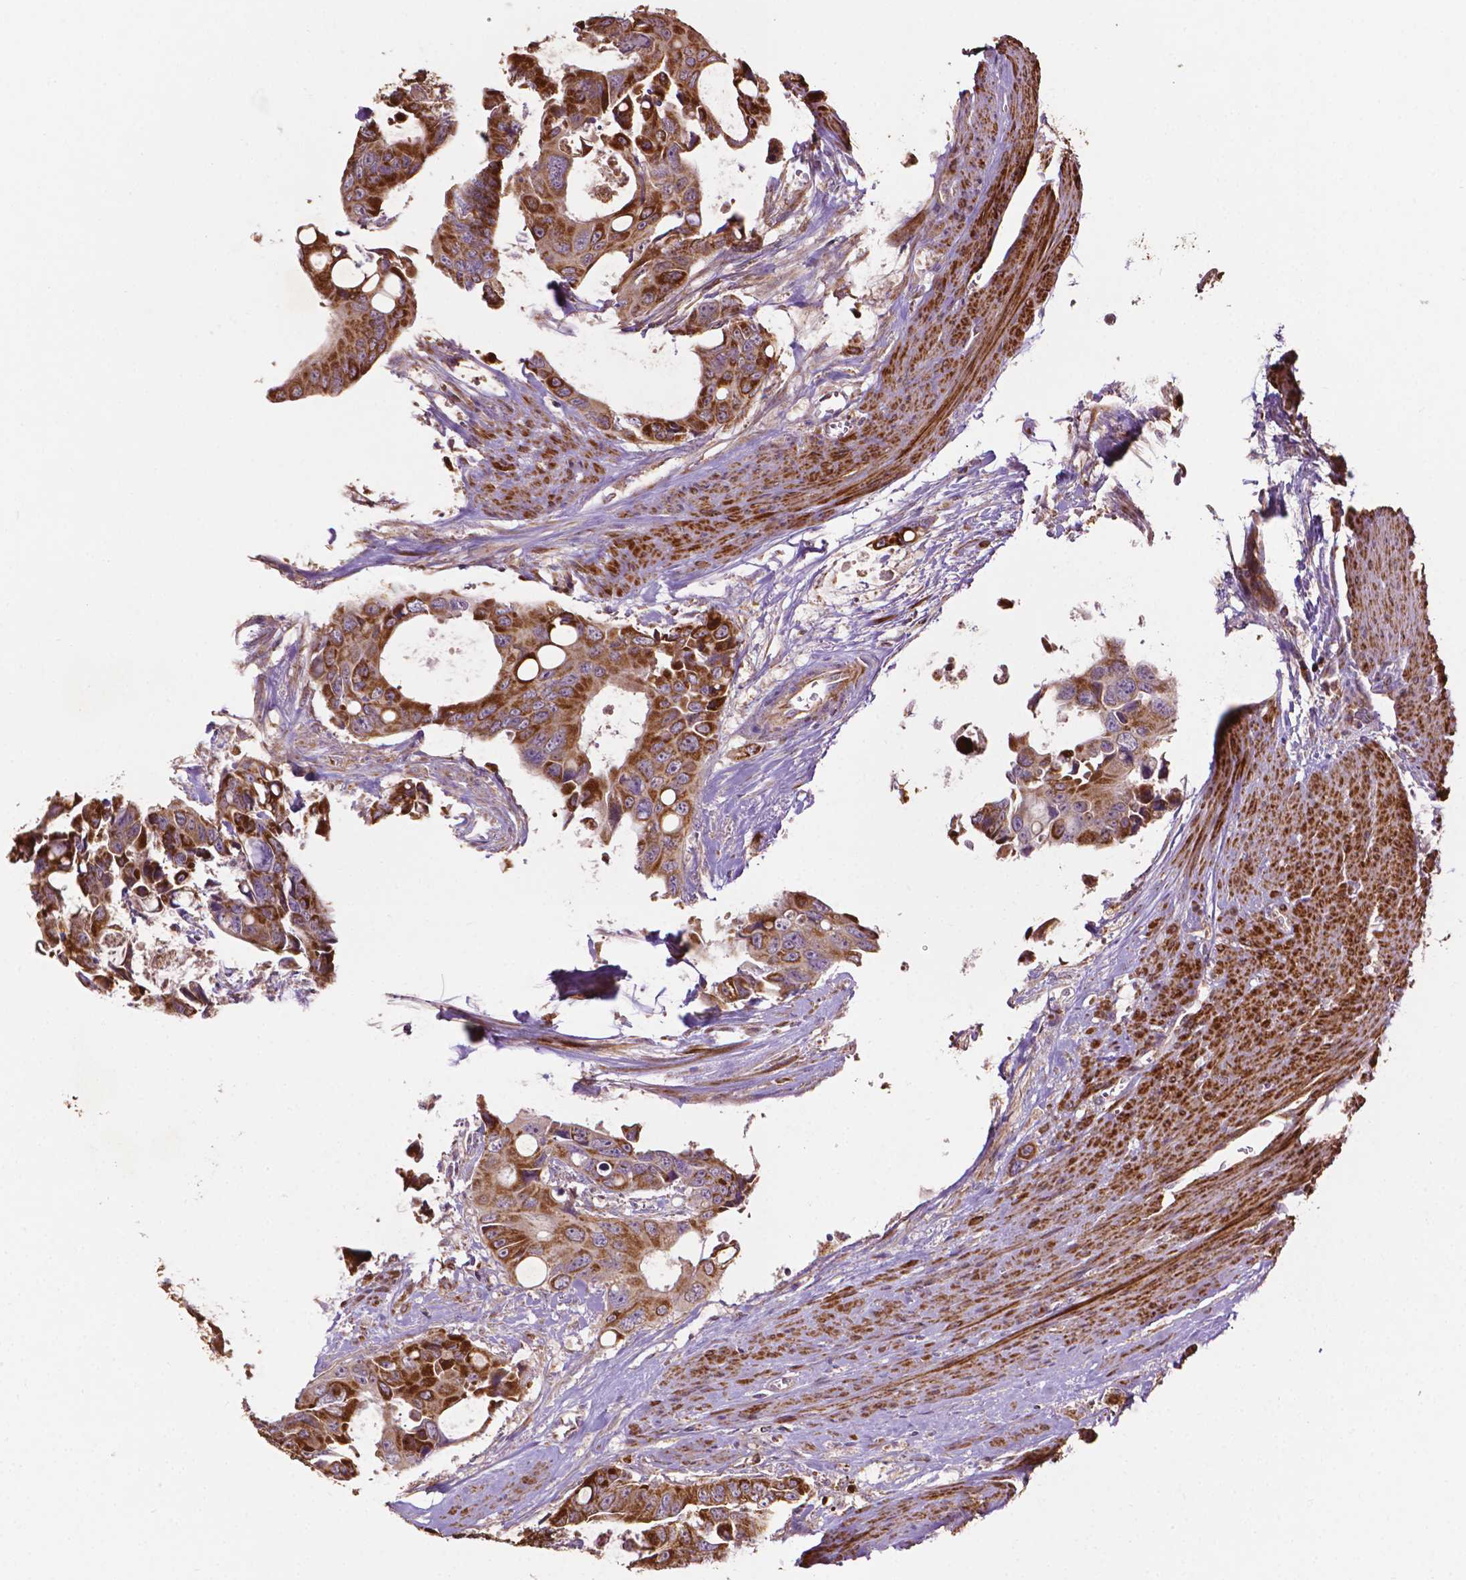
{"staining": {"intensity": "moderate", "quantity": ">75%", "location": "cytoplasmic/membranous"}, "tissue": "colorectal cancer", "cell_type": "Tumor cells", "image_type": "cancer", "snomed": [{"axis": "morphology", "description": "Adenocarcinoma, NOS"}, {"axis": "topography", "description": "Rectum"}], "caption": "Immunohistochemical staining of human colorectal cancer shows moderate cytoplasmic/membranous protein expression in about >75% of tumor cells.", "gene": "LRR1", "patient": {"sex": "male", "age": 76}}